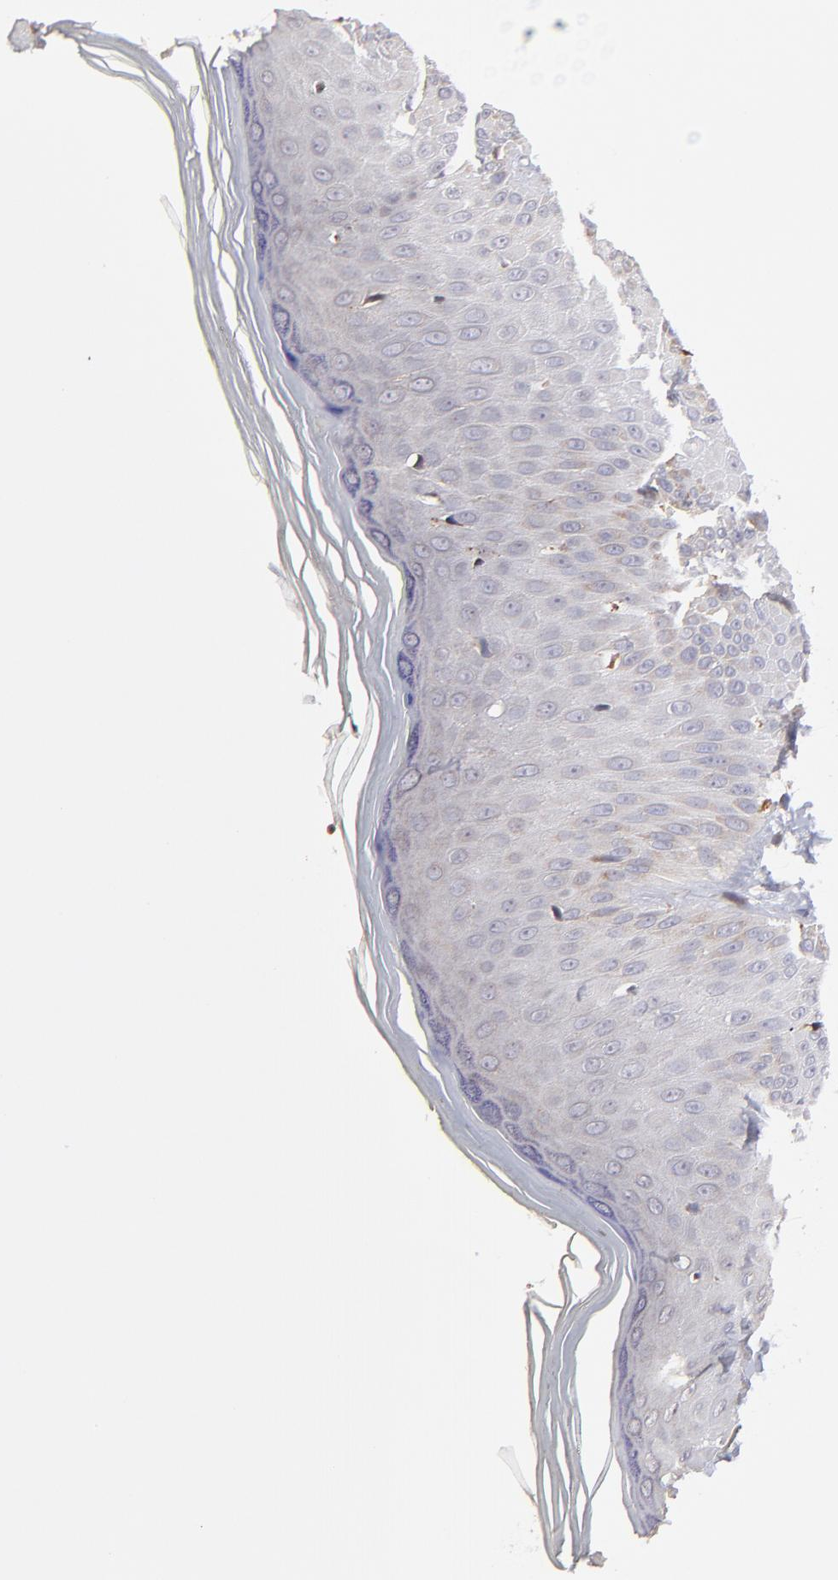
{"staining": {"intensity": "weak", "quantity": "<25%", "location": "cytoplasmic/membranous"}, "tissue": "skin", "cell_type": "Epidermal cells", "image_type": "normal", "snomed": [{"axis": "morphology", "description": "Normal tissue, NOS"}, {"axis": "morphology", "description": "Inflammation, NOS"}, {"axis": "topography", "description": "Soft tissue"}, {"axis": "topography", "description": "Anal"}], "caption": "Immunohistochemistry of benign skin demonstrates no expression in epidermal cells. Nuclei are stained in blue.", "gene": "GCSAM", "patient": {"sex": "female", "age": 15}}